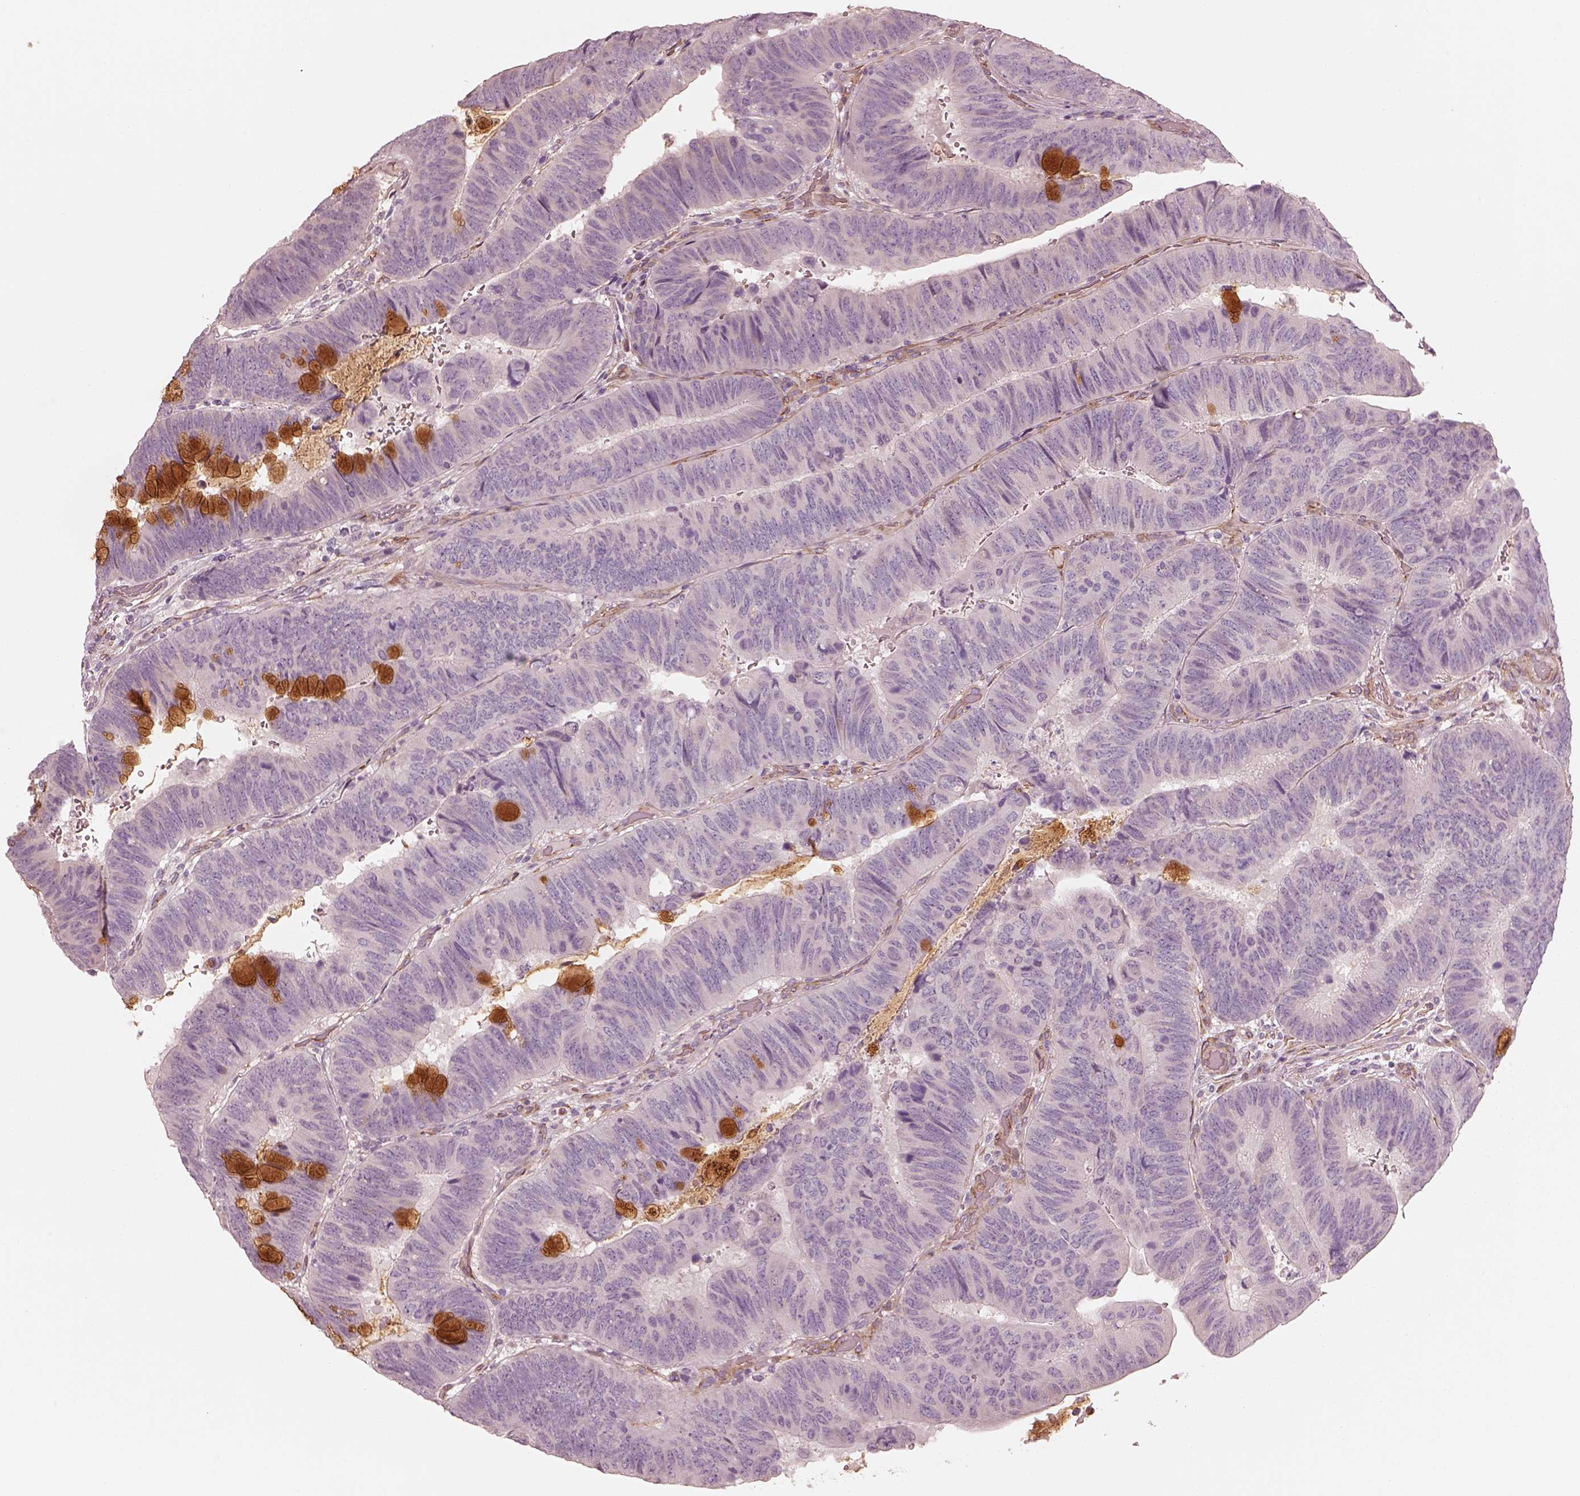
{"staining": {"intensity": "negative", "quantity": "none", "location": "none"}, "tissue": "colorectal cancer", "cell_type": "Tumor cells", "image_type": "cancer", "snomed": [{"axis": "morphology", "description": "Normal tissue, NOS"}, {"axis": "morphology", "description": "Adenocarcinoma, NOS"}, {"axis": "topography", "description": "Rectum"}], "caption": "DAB immunohistochemical staining of human colorectal cancer reveals no significant positivity in tumor cells.", "gene": "CRYM", "patient": {"sex": "male", "age": 92}}